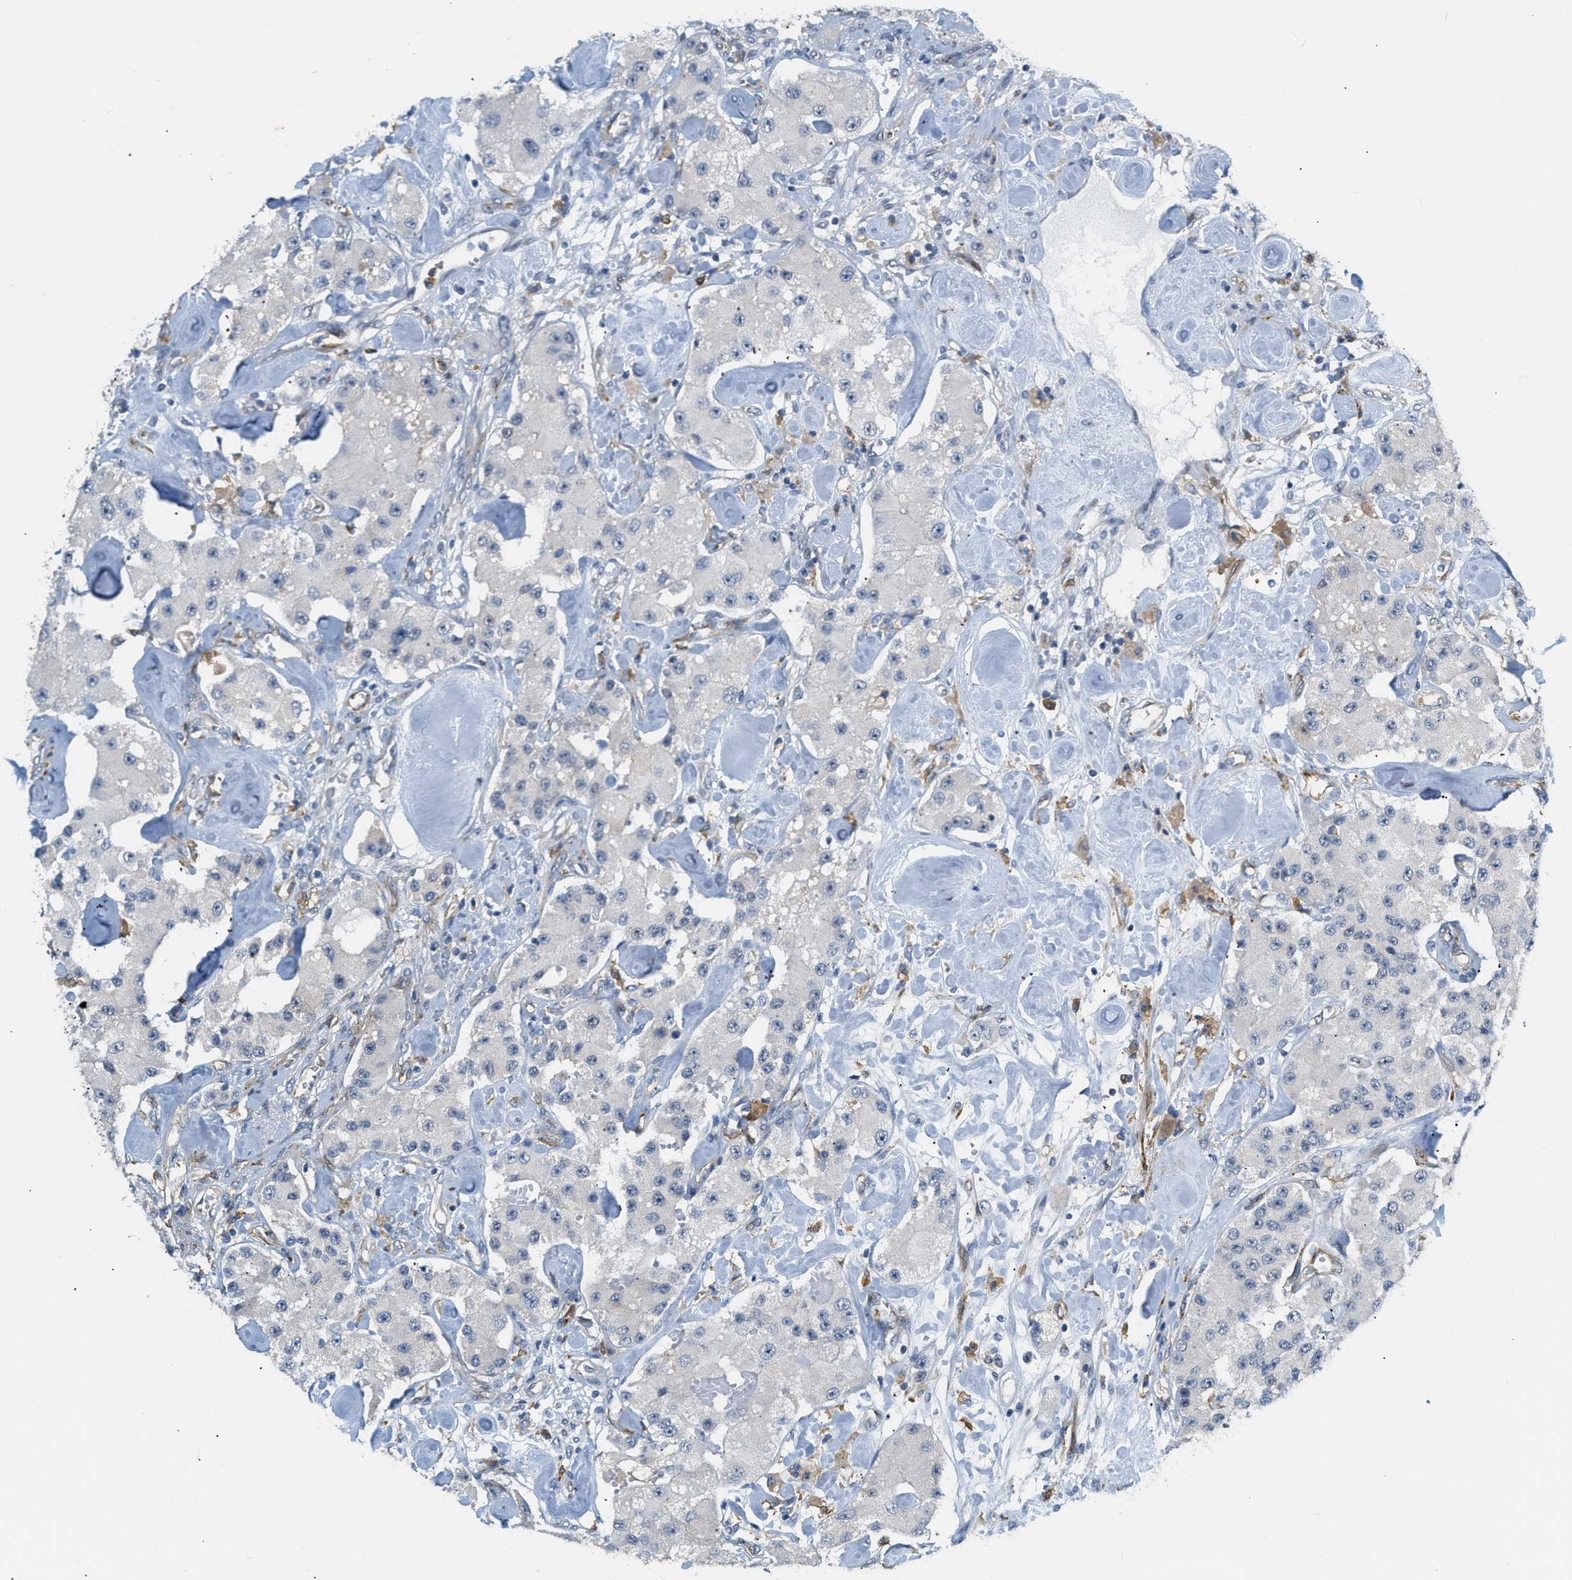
{"staining": {"intensity": "negative", "quantity": "none", "location": "none"}, "tissue": "carcinoid", "cell_type": "Tumor cells", "image_type": "cancer", "snomed": [{"axis": "morphology", "description": "Carcinoid, malignant, NOS"}, {"axis": "topography", "description": "Pancreas"}], "caption": "Malignant carcinoid was stained to show a protein in brown. There is no significant staining in tumor cells.", "gene": "ZNF408", "patient": {"sex": "male", "age": 41}}